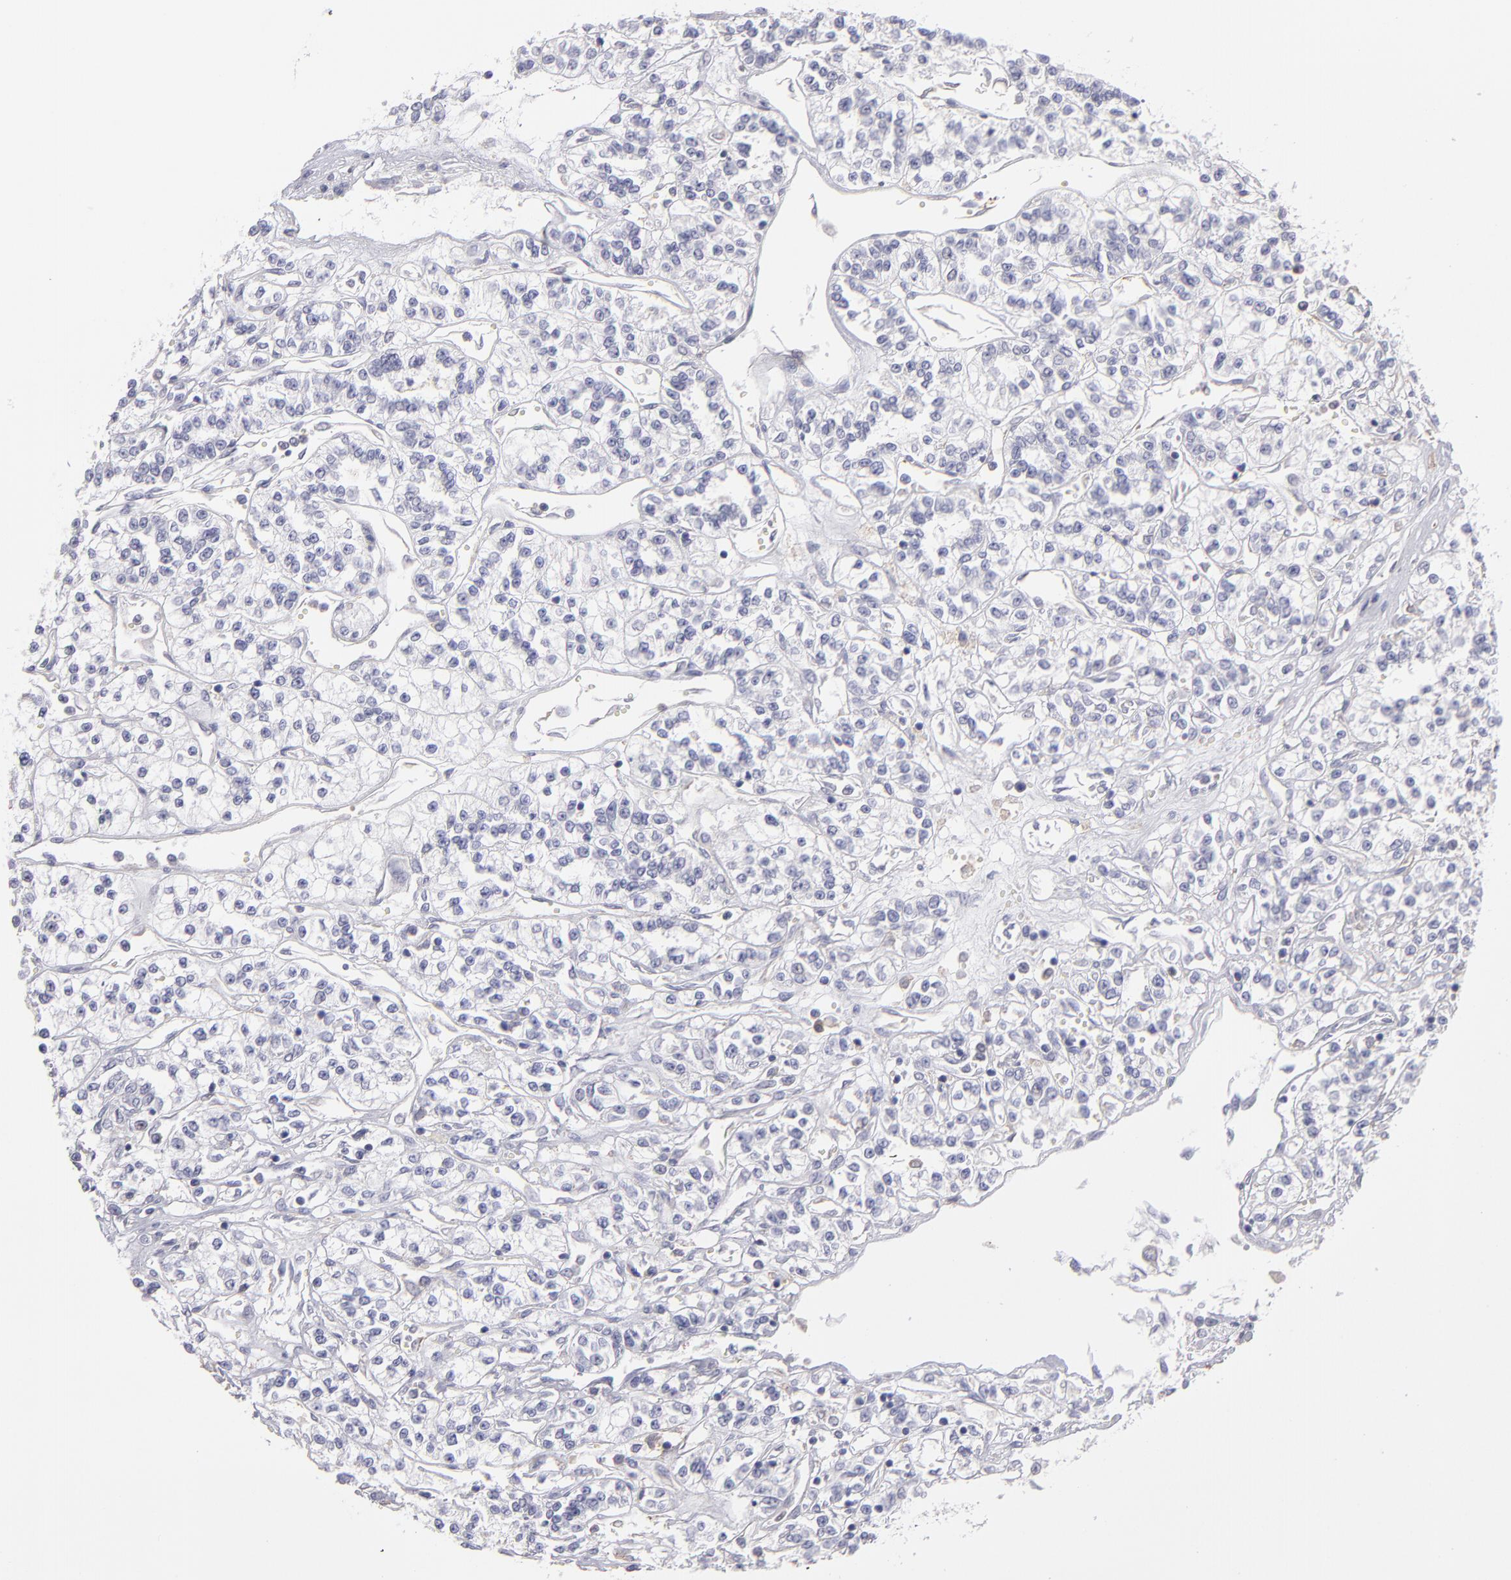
{"staining": {"intensity": "negative", "quantity": "none", "location": "none"}, "tissue": "renal cancer", "cell_type": "Tumor cells", "image_type": "cancer", "snomed": [{"axis": "morphology", "description": "Adenocarcinoma, NOS"}, {"axis": "topography", "description": "Kidney"}], "caption": "An immunohistochemistry micrograph of adenocarcinoma (renal) is shown. There is no staining in tumor cells of adenocarcinoma (renal). The staining was performed using DAB to visualize the protein expression in brown, while the nuclei were stained in blue with hematoxylin (Magnification: 20x).", "gene": "CALR", "patient": {"sex": "female", "age": 76}}